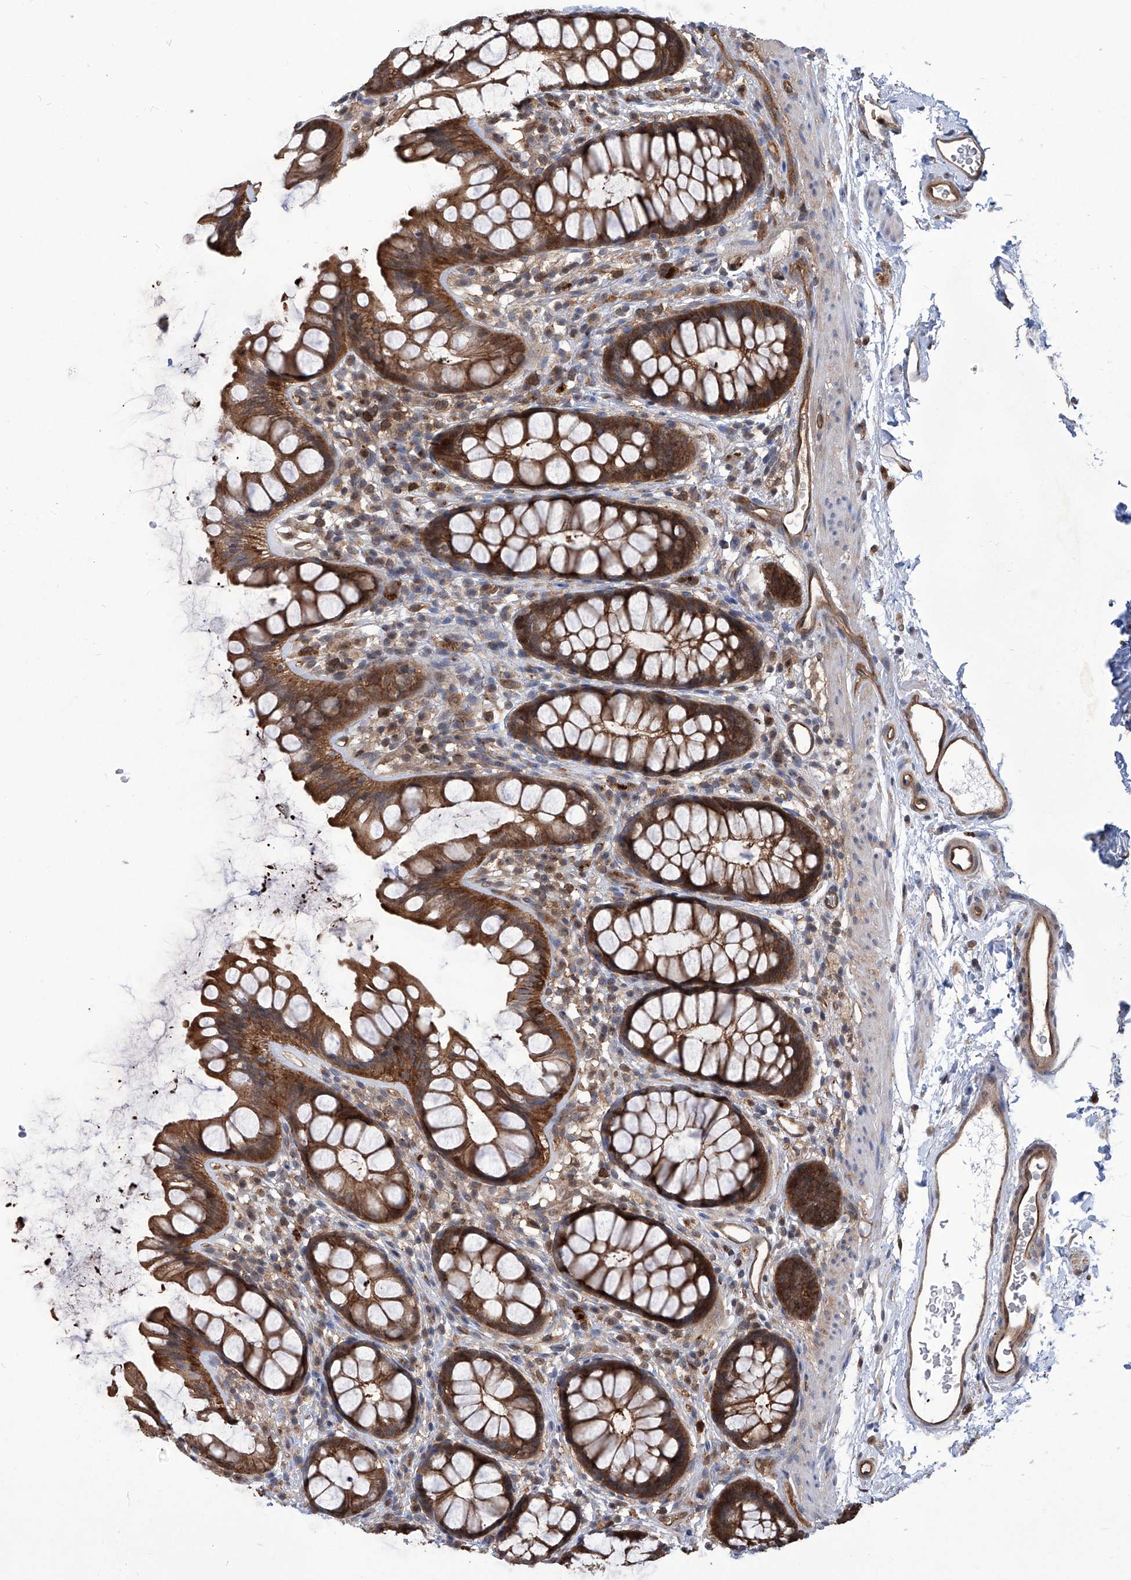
{"staining": {"intensity": "moderate", "quantity": ">75%", "location": "cytoplasmic/membranous"}, "tissue": "rectum", "cell_type": "Glandular cells", "image_type": "normal", "snomed": [{"axis": "morphology", "description": "Normal tissue, NOS"}, {"axis": "topography", "description": "Rectum"}], "caption": "A brown stain labels moderate cytoplasmic/membranous positivity of a protein in glandular cells of unremarkable human rectum.", "gene": "PSMB1", "patient": {"sex": "female", "age": 65}}